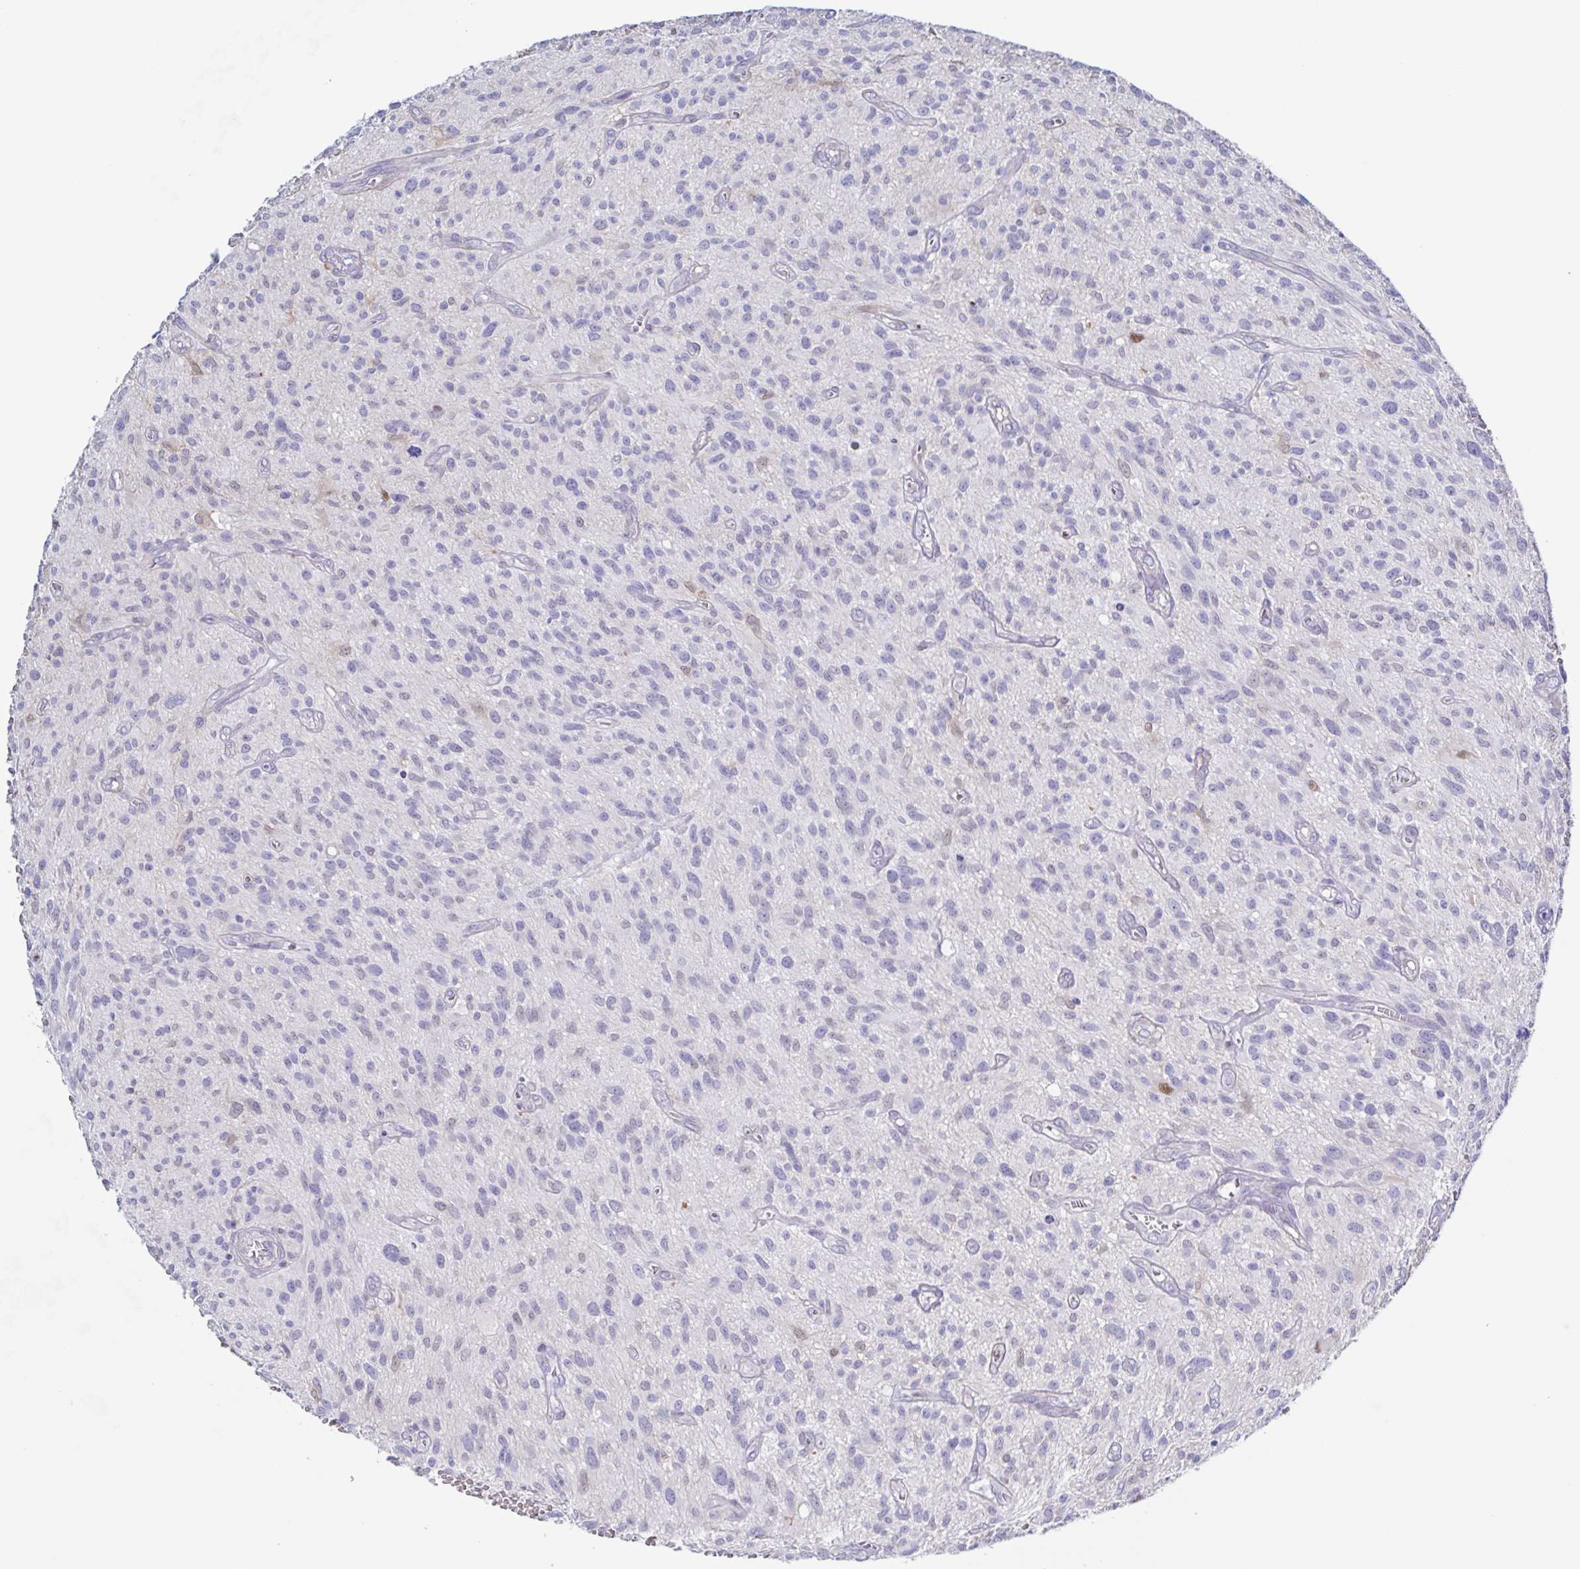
{"staining": {"intensity": "negative", "quantity": "none", "location": "none"}, "tissue": "glioma", "cell_type": "Tumor cells", "image_type": "cancer", "snomed": [{"axis": "morphology", "description": "Glioma, malignant, High grade"}, {"axis": "topography", "description": "Brain"}], "caption": "Micrograph shows no protein expression in tumor cells of glioma tissue. Nuclei are stained in blue.", "gene": "PBOV1", "patient": {"sex": "male", "age": 75}}